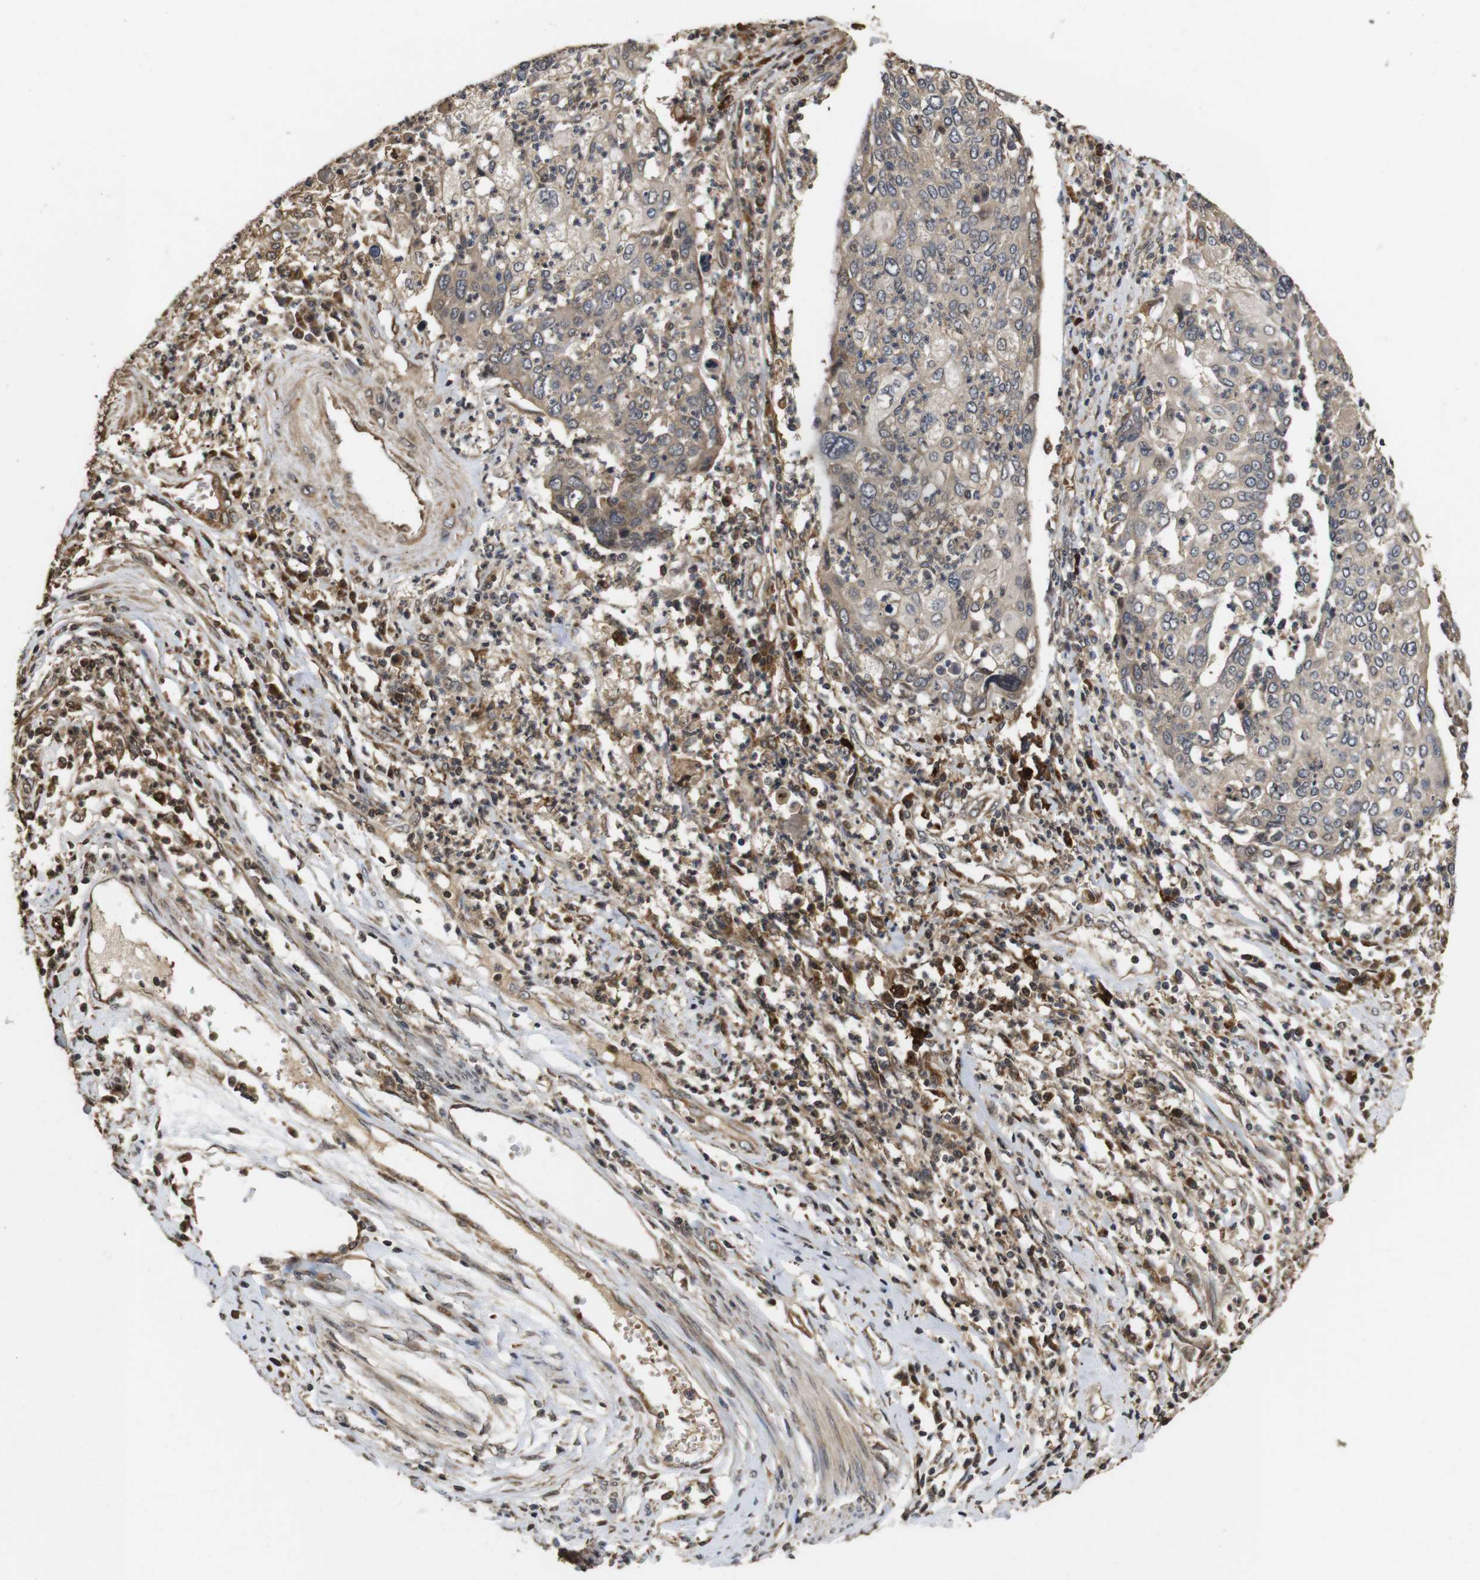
{"staining": {"intensity": "weak", "quantity": ">75%", "location": "cytoplasmic/membranous"}, "tissue": "cervical cancer", "cell_type": "Tumor cells", "image_type": "cancer", "snomed": [{"axis": "morphology", "description": "Squamous cell carcinoma, NOS"}, {"axis": "topography", "description": "Cervix"}], "caption": "Immunohistochemistry micrograph of neoplastic tissue: cervical cancer (squamous cell carcinoma) stained using immunohistochemistry exhibits low levels of weak protein expression localized specifically in the cytoplasmic/membranous of tumor cells, appearing as a cytoplasmic/membranous brown color.", "gene": "PTPN14", "patient": {"sex": "female", "age": 40}}